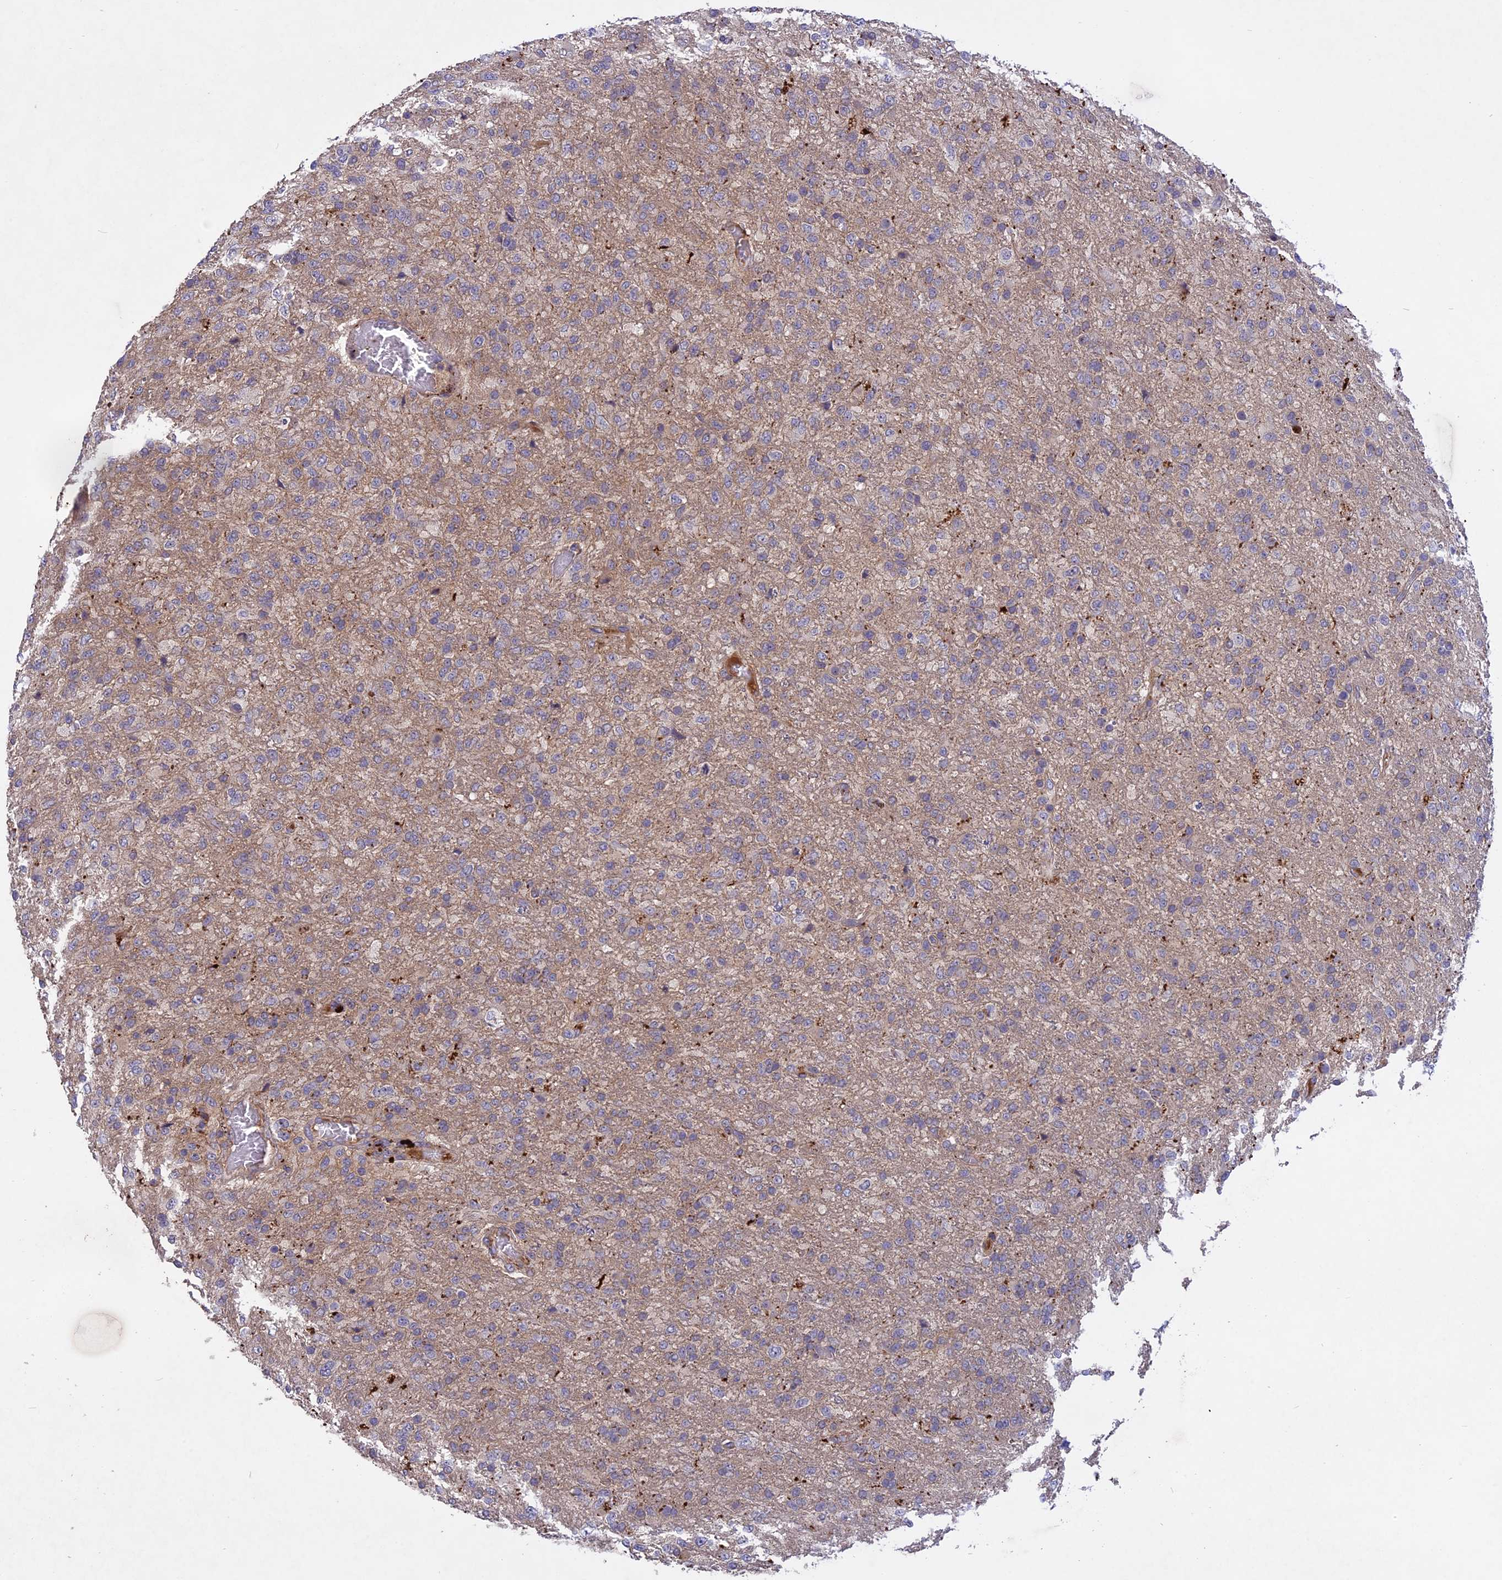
{"staining": {"intensity": "weak", "quantity": "25%-75%", "location": "cytoplasmic/membranous"}, "tissue": "glioma", "cell_type": "Tumor cells", "image_type": "cancer", "snomed": [{"axis": "morphology", "description": "Glioma, malignant, High grade"}, {"axis": "topography", "description": "Brain"}], "caption": "Glioma stained with a brown dye demonstrates weak cytoplasmic/membranous positive expression in about 25%-75% of tumor cells.", "gene": "ADO", "patient": {"sex": "female", "age": 74}}